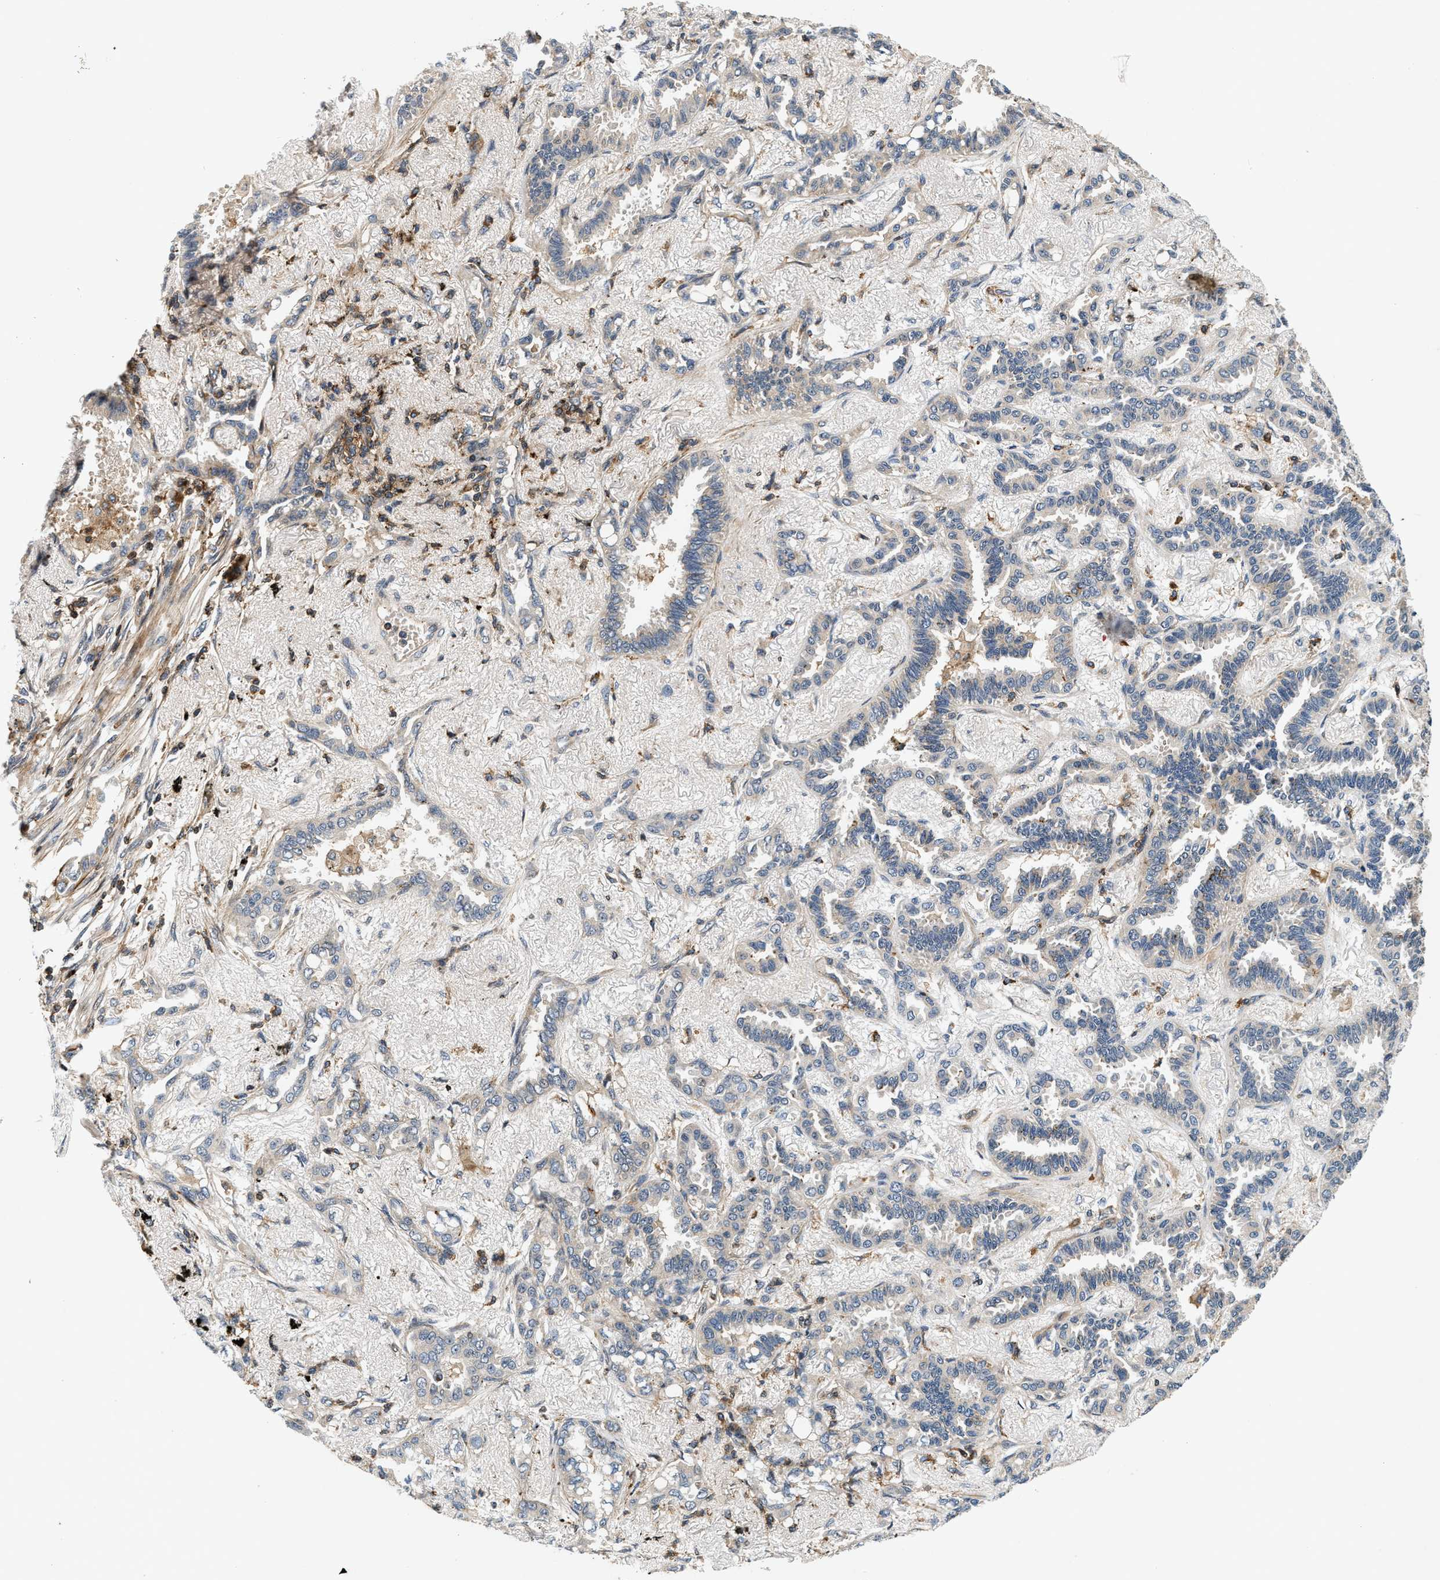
{"staining": {"intensity": "weak", "quantity": "<25%", "location": "cytoplasmic/membranous"}, "tissue": "lung cancer", "cell_type": "Tumor cells", "image_type": "cancer", "snomed": [{"axis": "morphology", "description": "Adenocarcinoma, NOS"}, {"axis": "topography", "description": "Lung"}], "caption": "Micrograph shows no protein expression in tumor cells of lung cancer tissue. (DAB (3,3'-diaminobenzidine) IHC, high magnification).", "gene": "SAMD9", "patient": {"sex": "male", "age": 59}}